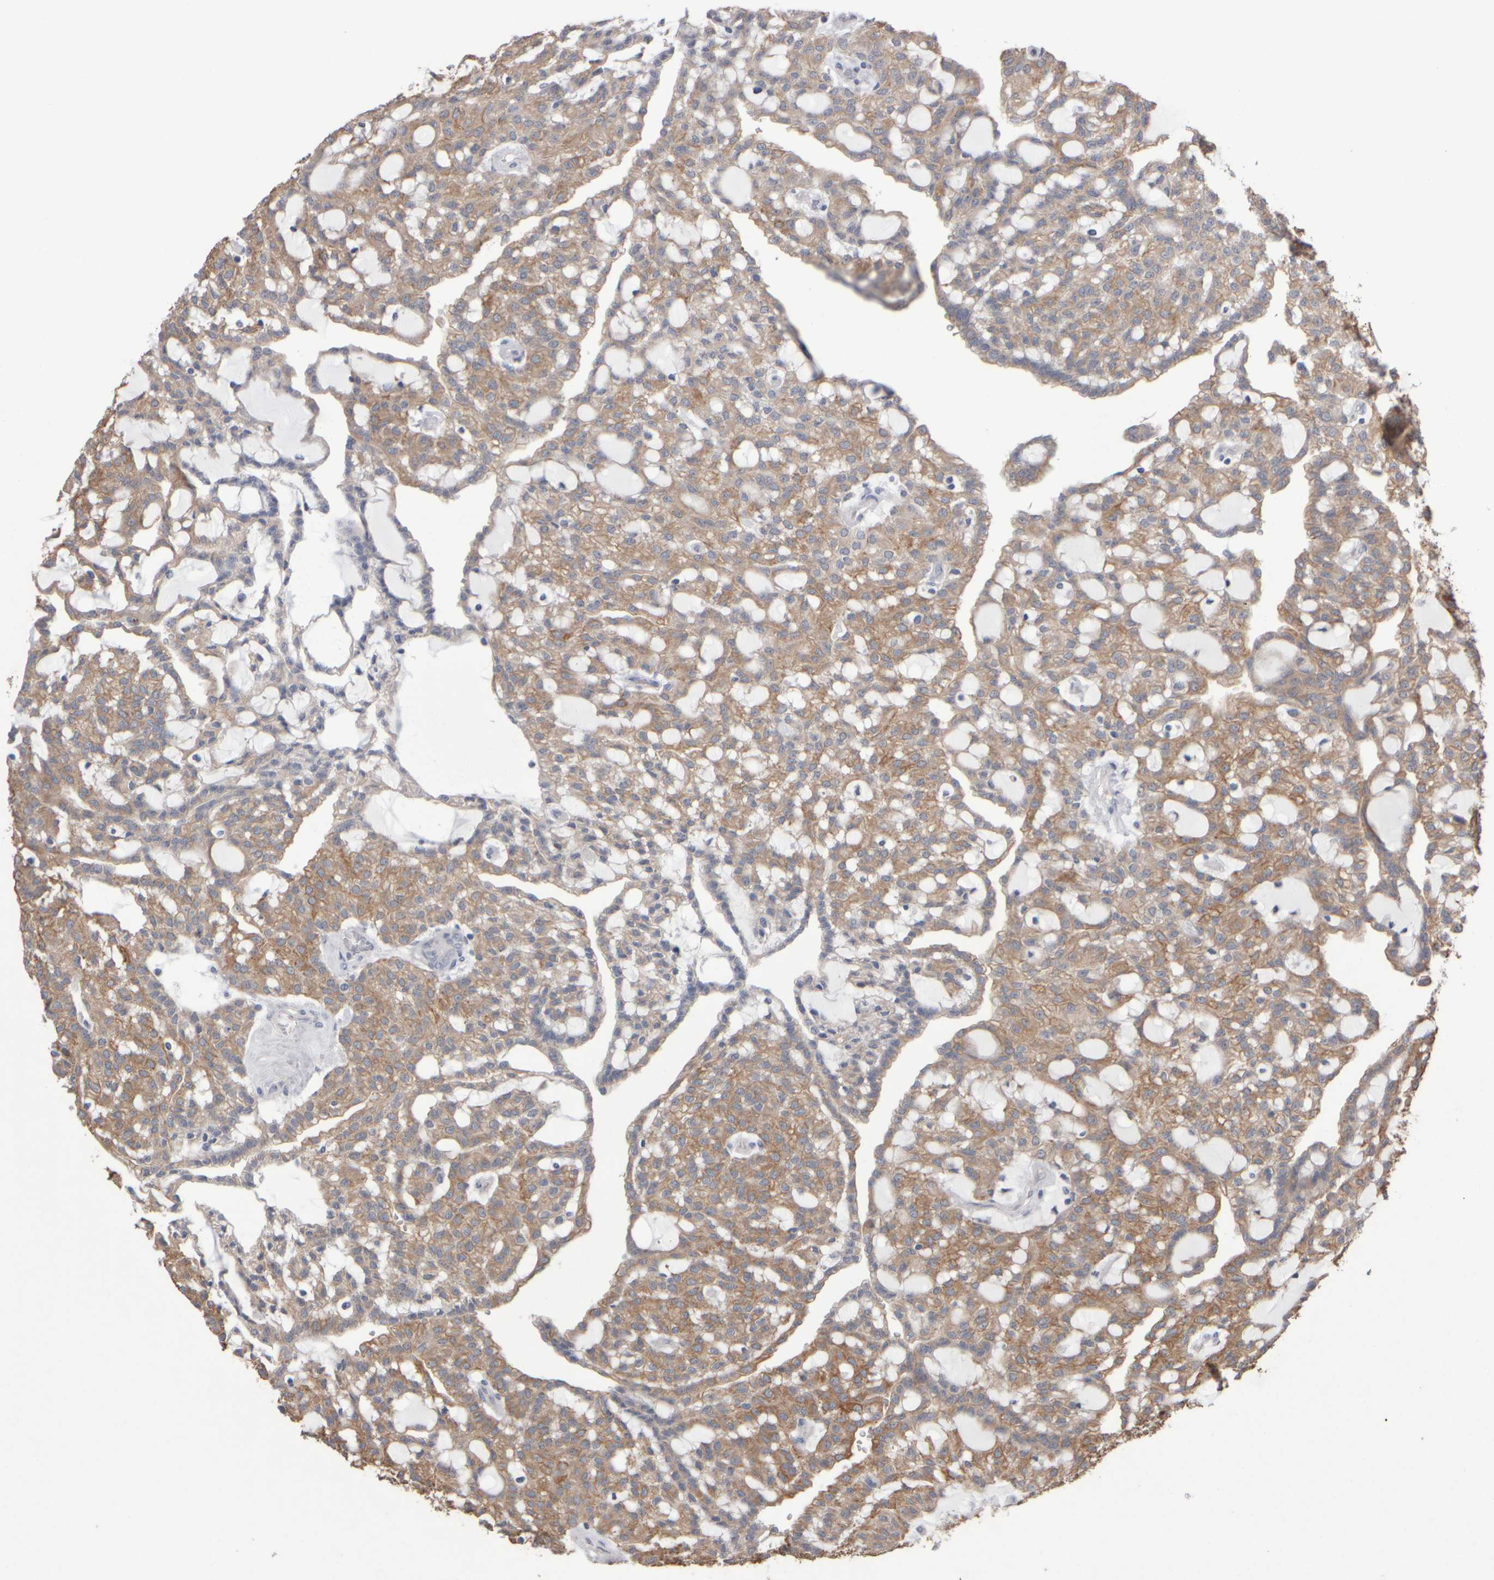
{"staining": {"intensity": "moderate", "quantity": ">75%", "location": "cytoplasmic/membranous"}, "tissue": "renal cancer", "cell_type": "Tumor cells", "image_type": "cancer", "snomed": [{"axis": "morphology", "description": "Adenocarcinoma, NOS"}, {"axis": "topography", "description": "Kidney"}], "caption": "Human adenocarcinoma (renal) stained with a brown dye reveals moderate cytoplasmic/membranous positive positivity in about >75% of tumor cells.", "gene": "EPHX2", "patient": {"sex": "male", "age": 63}}